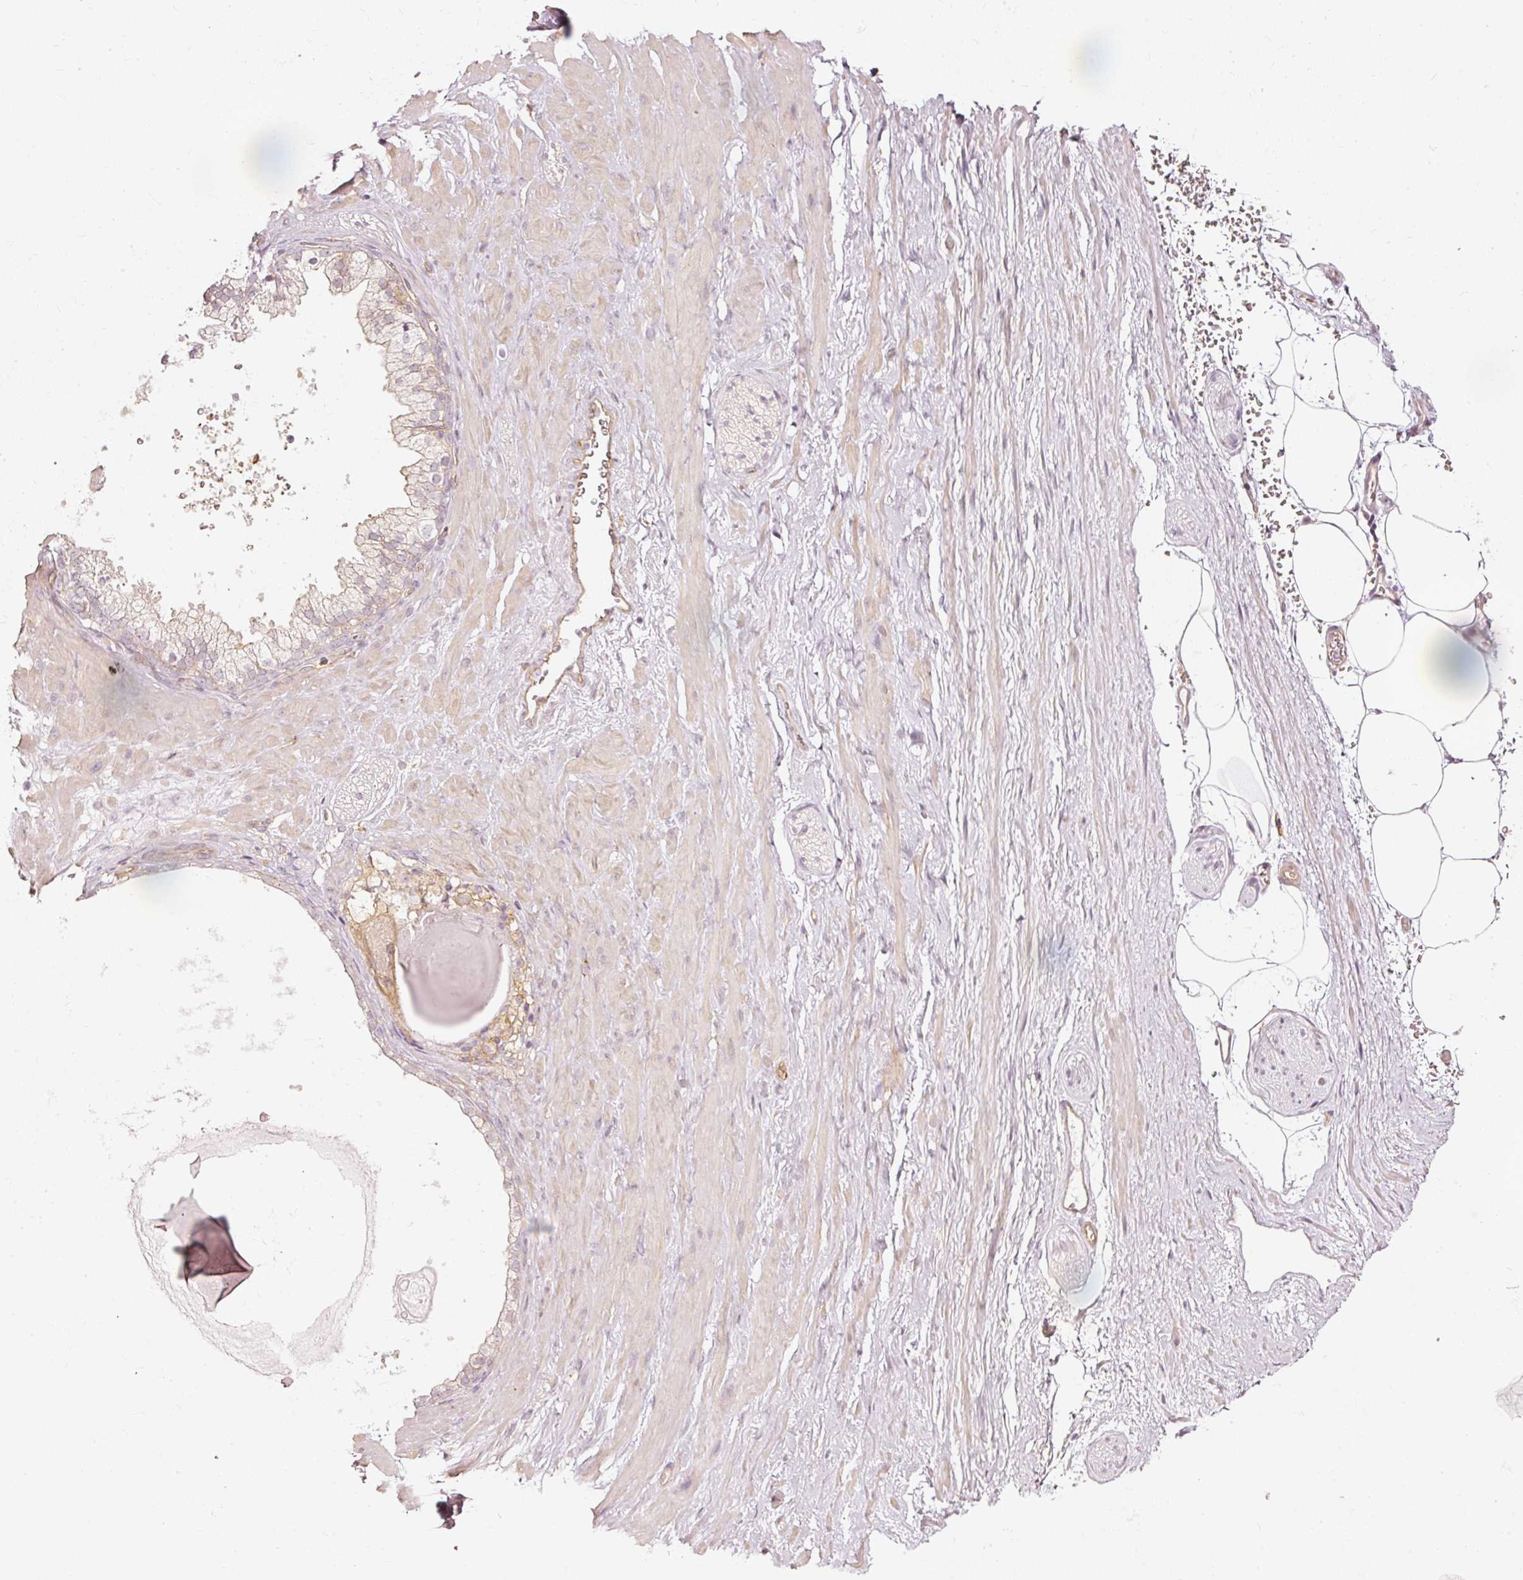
{"staining": {"intensity": "negative", "quantity": "none", "location": "none"}, "tissue": "adipose tissue", "cell_type": "Adipocytes", "image_type": "normal", "snomed": [{"axis": "morphology", "description": "Normal tissue, NOS"}, {"axis": "topography", "description": "Prostate"}, {"axis": "topography", "description": "Peripheral nerve tissue"}], "caption": "Protein analysis of normal adipose tissue exhibits no significant positivity in adipocytes. The staining was performed using DAB to visualize the protein expression in brown, while the nuclei were stained in blue with hematoxylin (Magnification: 20x).", "gene": "DRD2", "patient": {"sex": "male", "age": 61}}